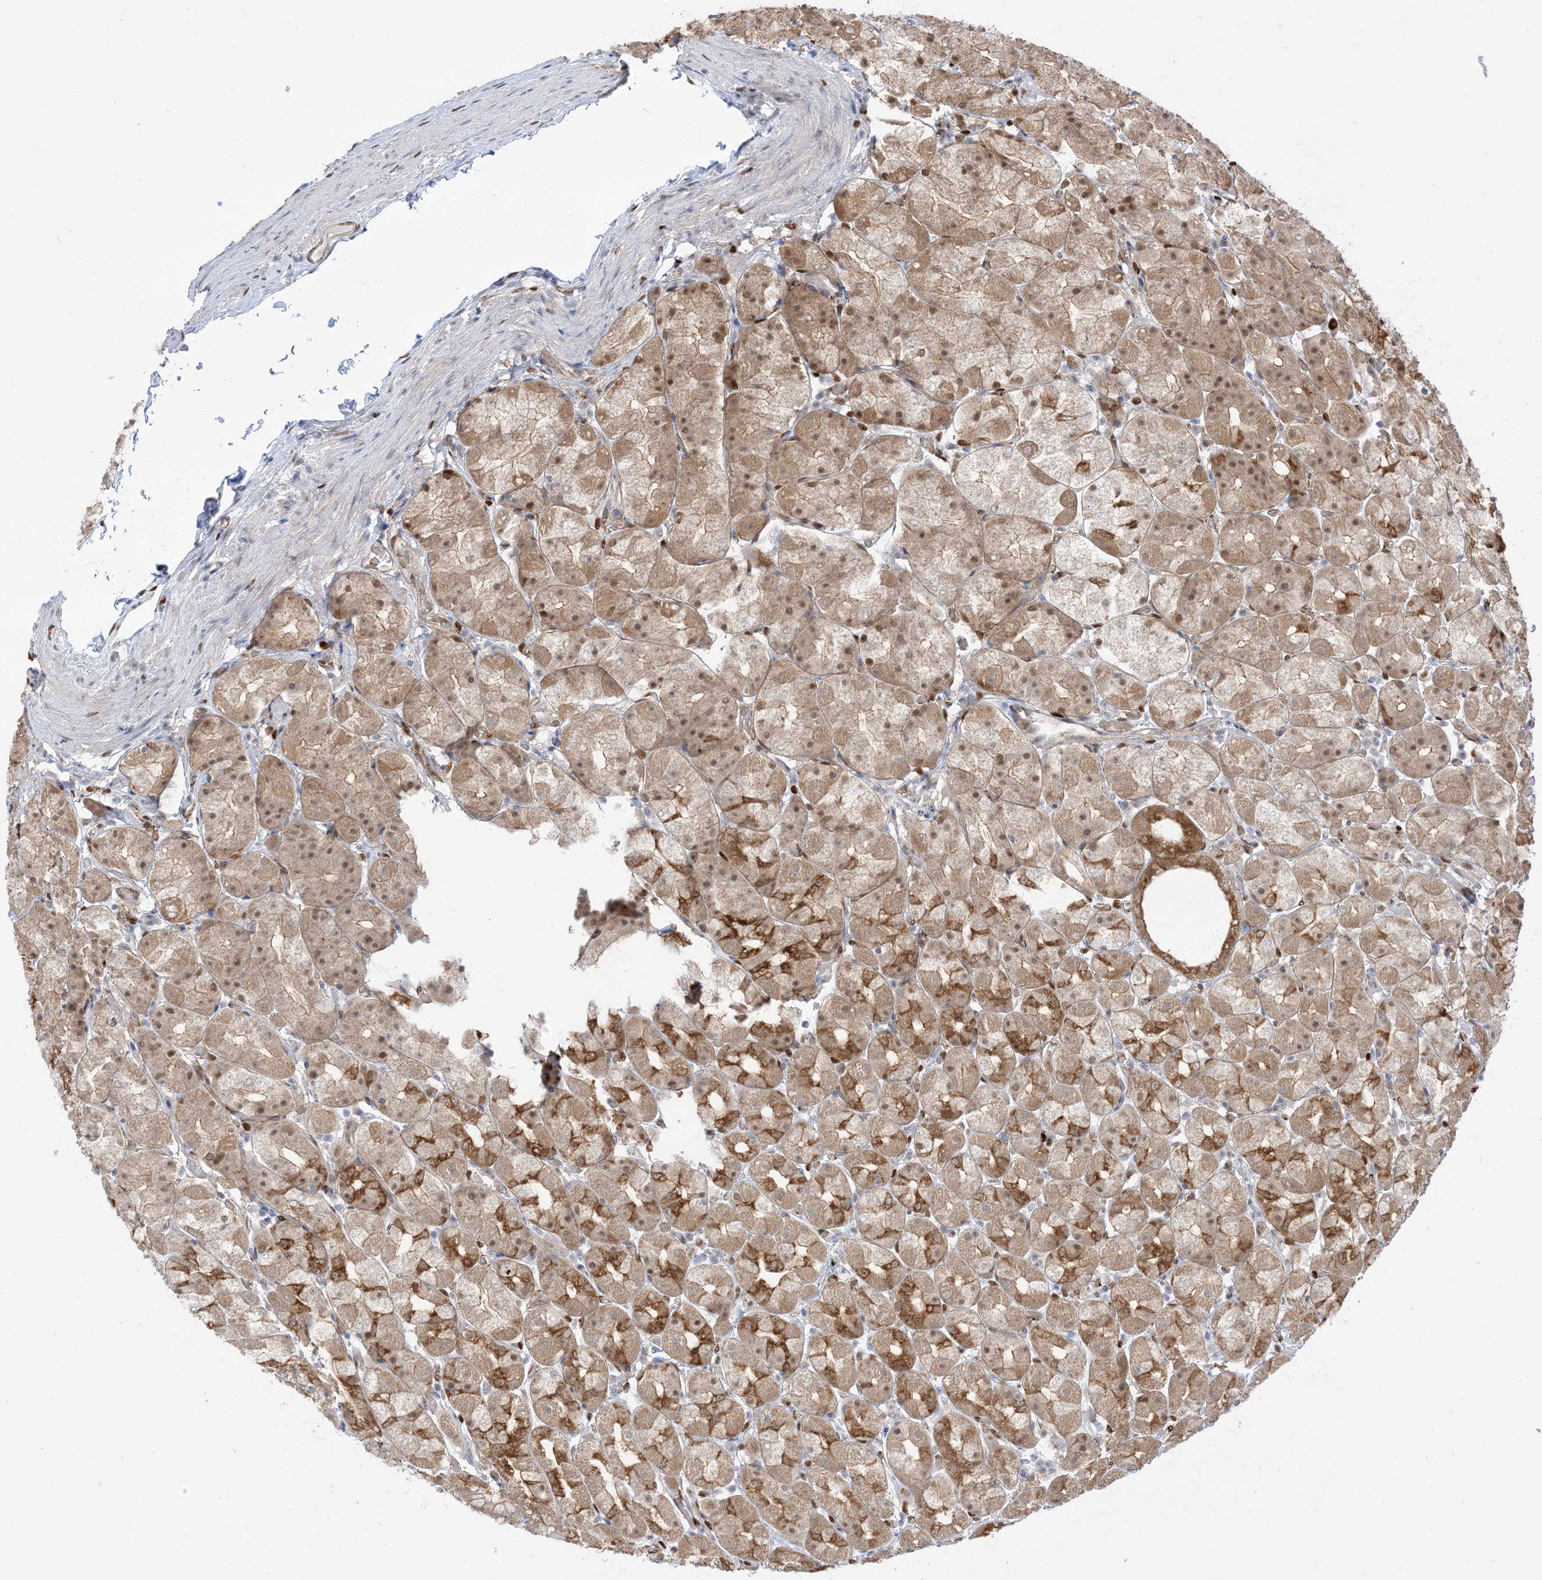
{"staining": {"intensity": "moderate", "quantity": ">75%", "location": "cytoplasmic/membranous,nuclear"}, "tissue": "stomach", "cell_type": "Glandular cells", "image_type": "normal", "snomed": [{"axis": "morphology", "description": "Normal tissue, NOS"}, {"axis": "topography", "description": "Stomach, upper"}], "caption": "Immunohistochemical staining of benign stomach reveals >75% levels of moderate cytoplasmic/membranous,nuclear protein expression in approximately >75% of glandular cells.", "gene": "RIN1", "patient": {"sex": "male", "age": 68}}